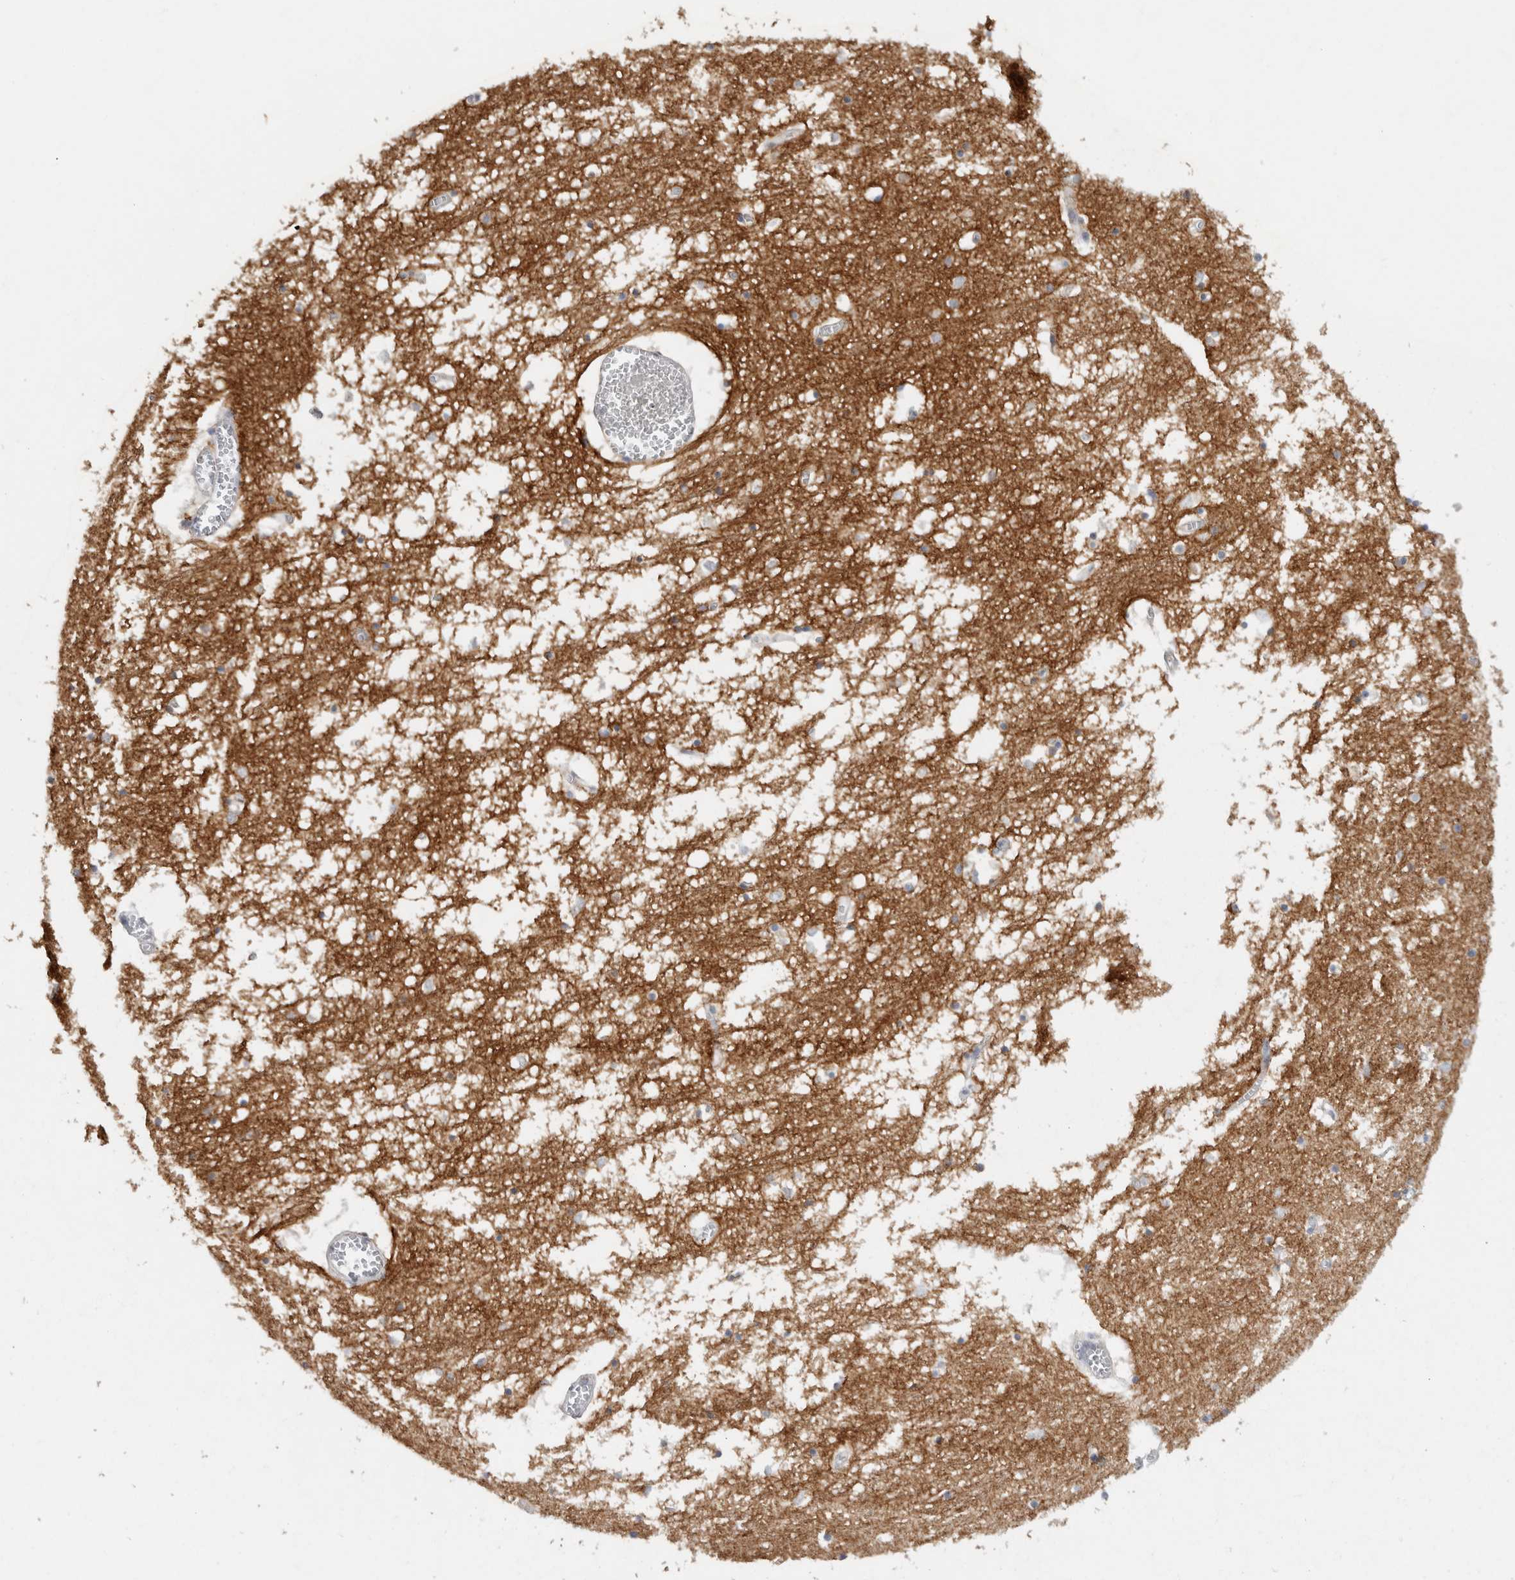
{"staining": {"intensity": "negative", "quantity": "none", "location": "none"}, "tissue": "hippocampus", "cell_type": "Glial cells", "image_type": "normal", "snomed": [{"axis": "morphology", "description": "Normal tissue, NOS"}, {"axis": "topography", "description": "Hippocampus"}], "caption": "Hippocampus stained for a protein using immunohistochemistry (IHC) displays no staining glial cells.", "gene": "CNTN1", "patient": {"sex": "male", "age": 70}}